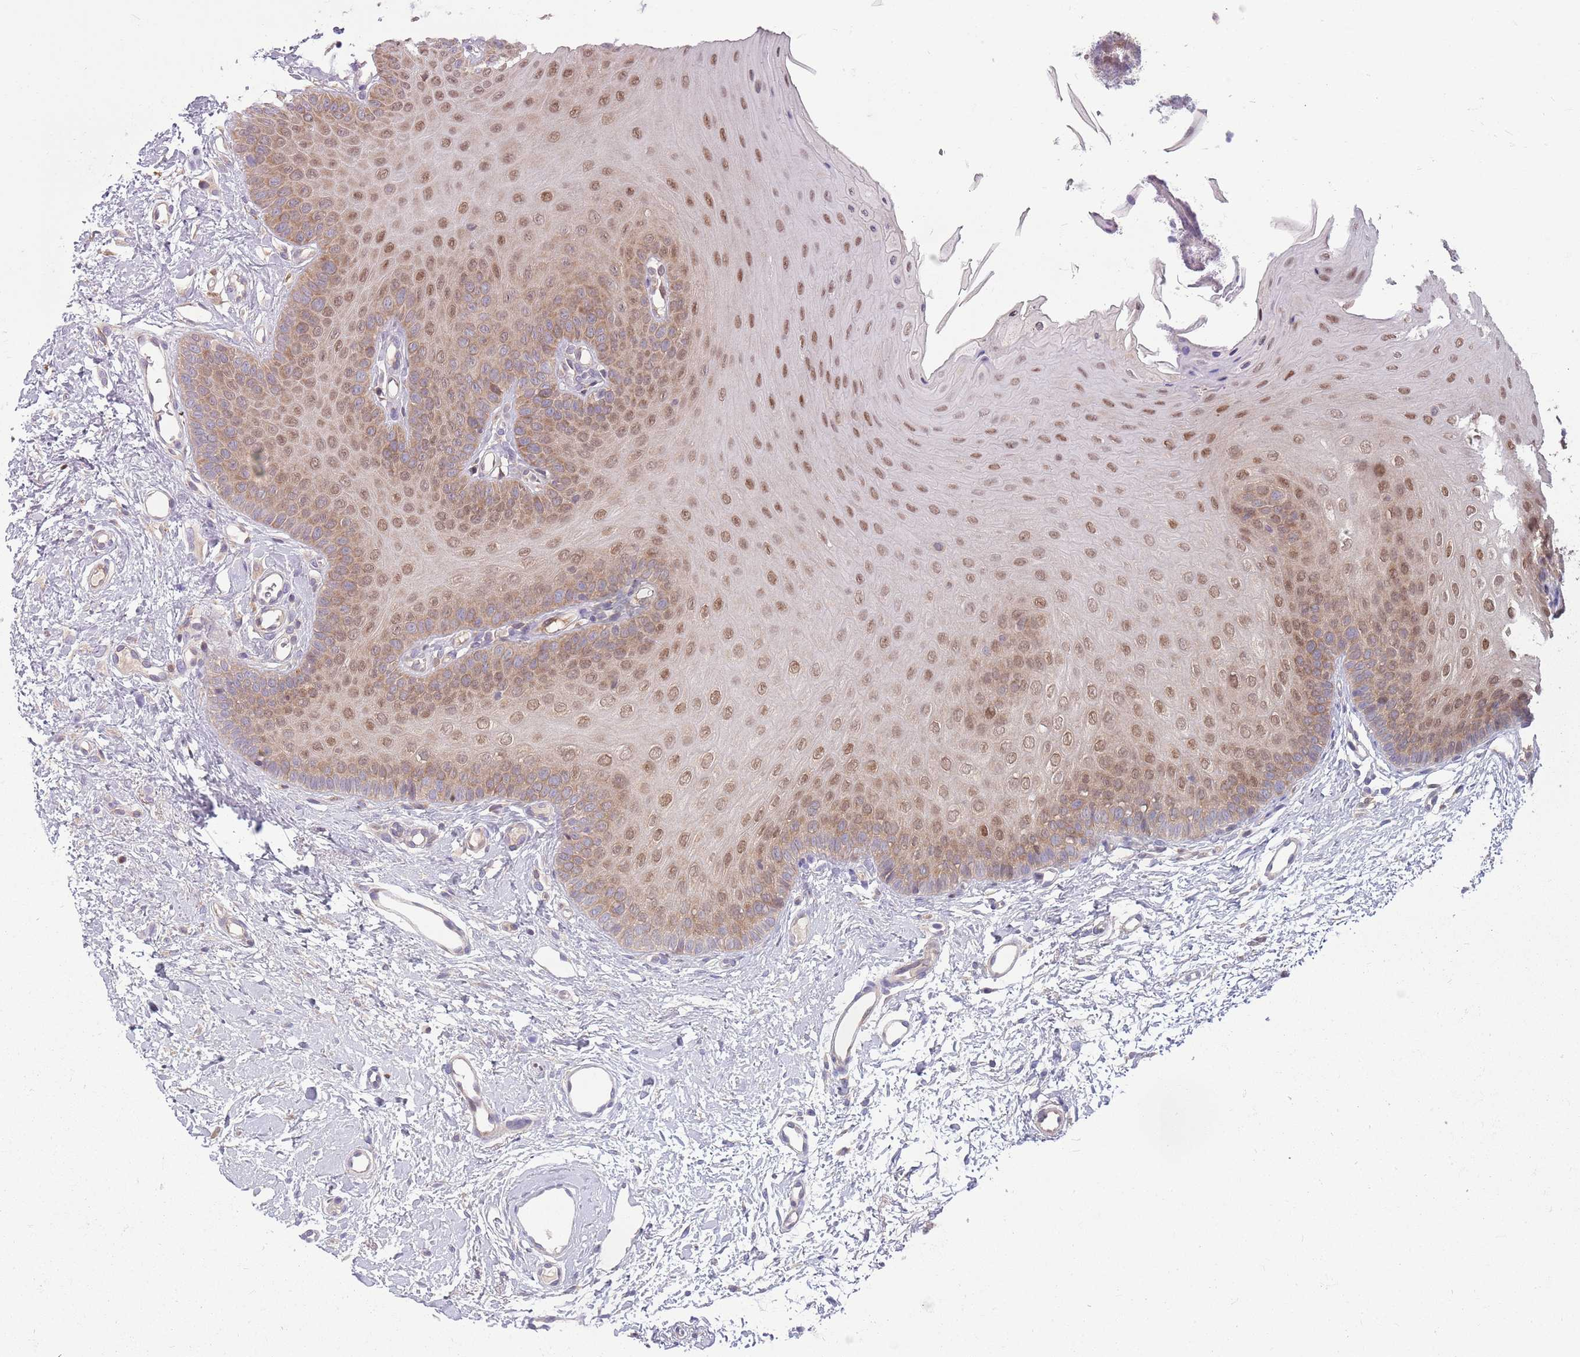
{"staining": {"intensity": "moderate", "quantity": ">75%", "location": "cytoplasmic/membranous,nuclear"}, "tissue": "oral mucosa", "cell_type": "Squamous epithelial cells", "image_type": "normal", "snomed": [{"axis": "morphology", "description": "Normal tissue, NOS"}, {"axis": "topography", "description": "Oral tissue"}], "caption": "A brown stain highlights moderate cytoplasmic/membranous,nuclear staining of a protein in squamous epithelial cells of benign oral mucosa.", "gene": "PPP1R27", "patient": {"sex": "female", "age": 68}}